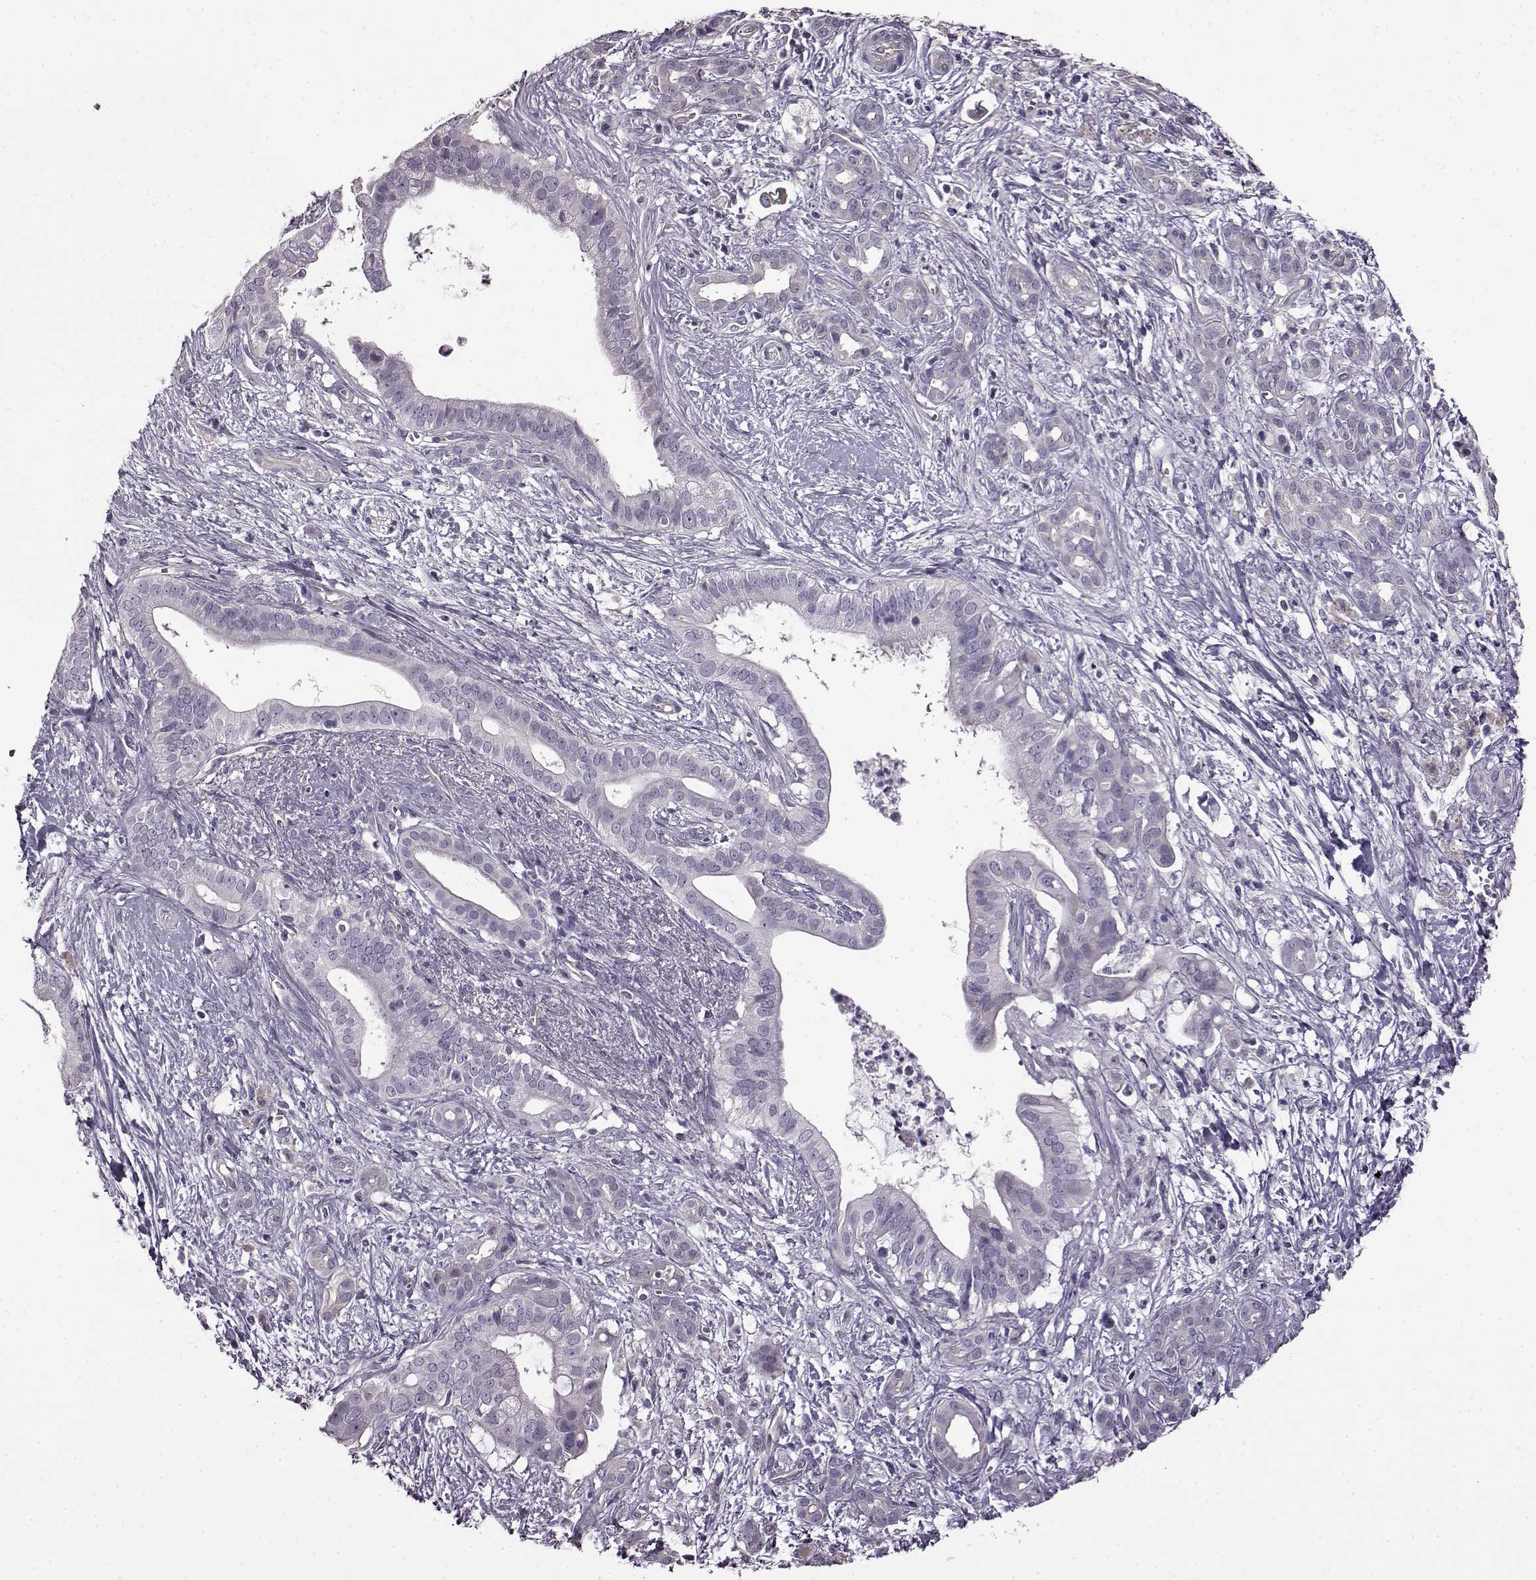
{"staining": {"intensity": "negative", "quantity": "none", "location": "none"}, "tissue": "pancreatic cancer", "cell_type": "Tumor cells", "image_type": "cancer", "snomed": [{"axis": "morphology", "description": "Adenocarcinoma, NOS"}, {"axis": "topography", "description": "Pancreas"}], "caption": "This is a micrograph of IHC staining of pancreatic cancer (adenocarcinoma), which shows no expression in tumor cells. (Brightfield microscopy of DAB immunohistochemistry at high magnification).", "gene": "EDDM3B", "patient": {"sex": "male", "age": 61}}